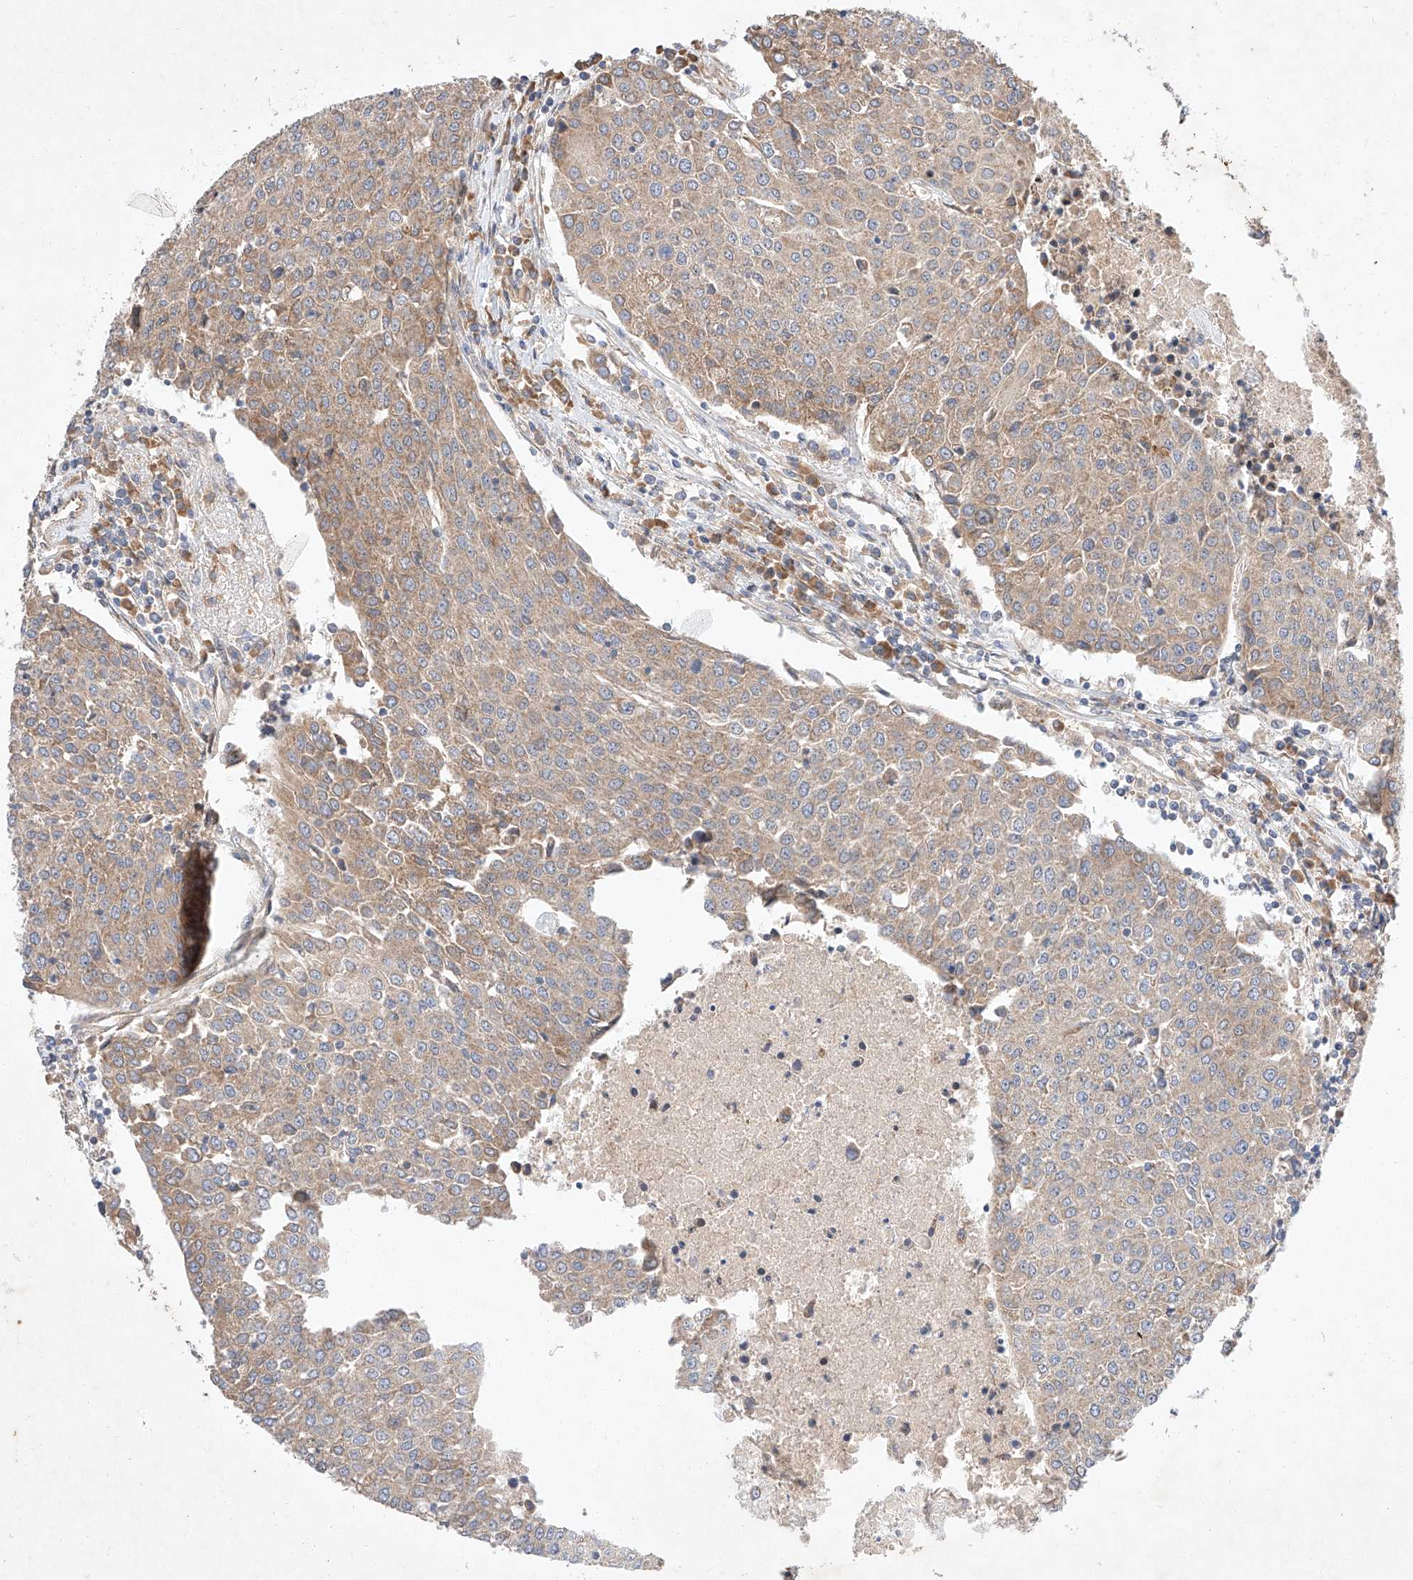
{"staining": {"intensity": "weak", "quantity": ">75%", "location": "cytoplasmic/membranous"}, "tissue": "urothelial cancer", "cell_type": "Tumor cells", "image_type": "cancer", "snomed": [{"axis": "morphology", "description": "Urothelial carcinoma, High grade"}, {"axis": "topography", "description": "Urinary bladder"}], "caption": "A low amount of weak cytoplasmic/membranous staining is seen in about >75% of tumor cells in urothelial cancer tissue.", "gene": "C6orf118", "patient": {"sex": "female", "age": 85}}